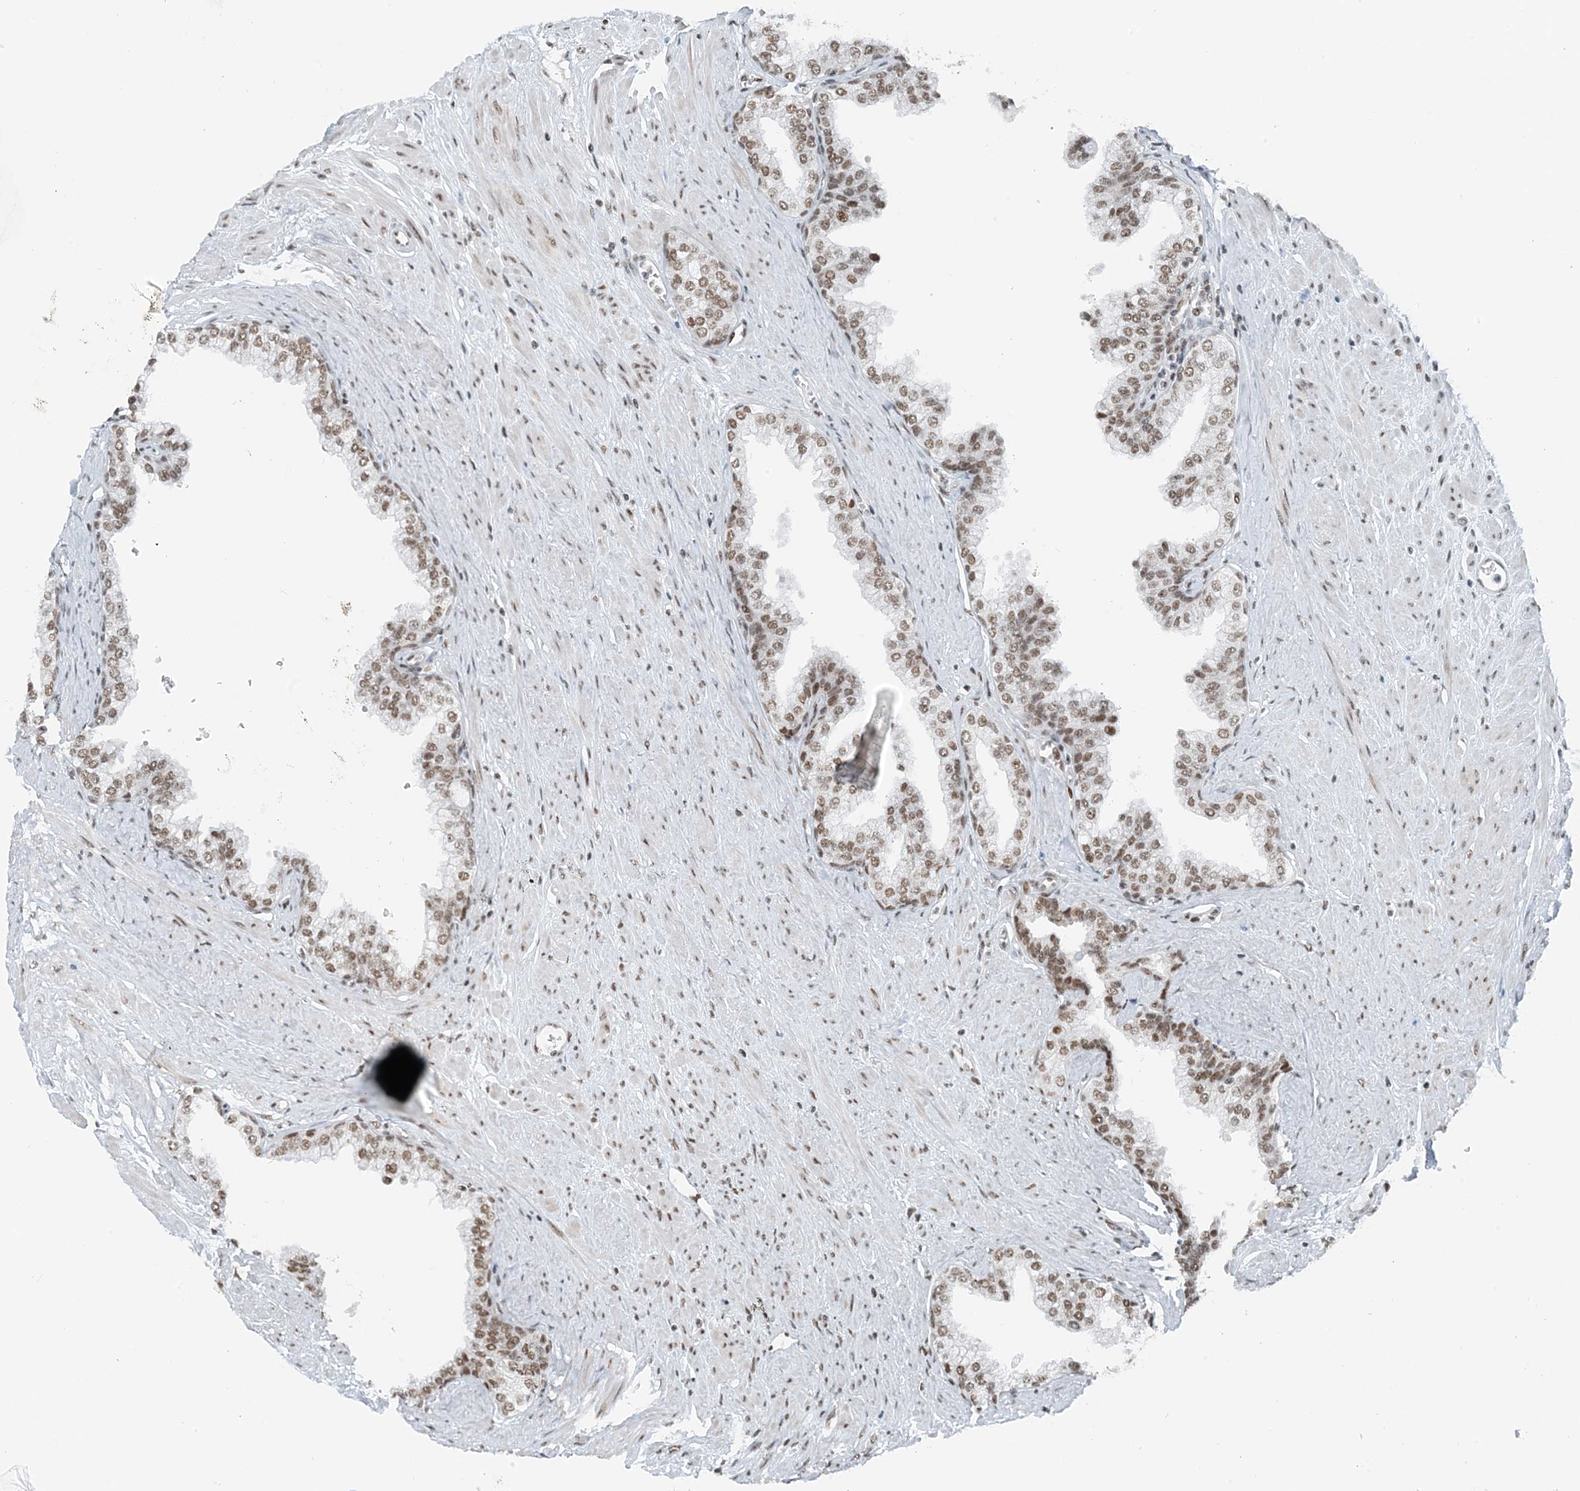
{"staining": {"intensity": "moderate", "quantity": ">75%", "location": "nuclear"}, "tissue": "prostate", "cell_type": "Glandular cells", "image_type": "normal", "snomed": [{"axis": "morphology", "description": "Normal tissue, NOS"}, {"axis": "morphology", "description": "Urothelial carcinoma, Low grade"}, {"axis": "topography", "description": "Urinary bladder"}, {"axis": "topography", "description": "Prostate"}], "caption": "Immunohistochemical staining of benign human prostate shows moderate nuclear protein staining in about >75% of glandular cells. Immunohistochemistry stains the protein in brown and the nuclei are stained blue.", "gene": "ZNF500", "patient": {"sex": "male", "age": 60}}